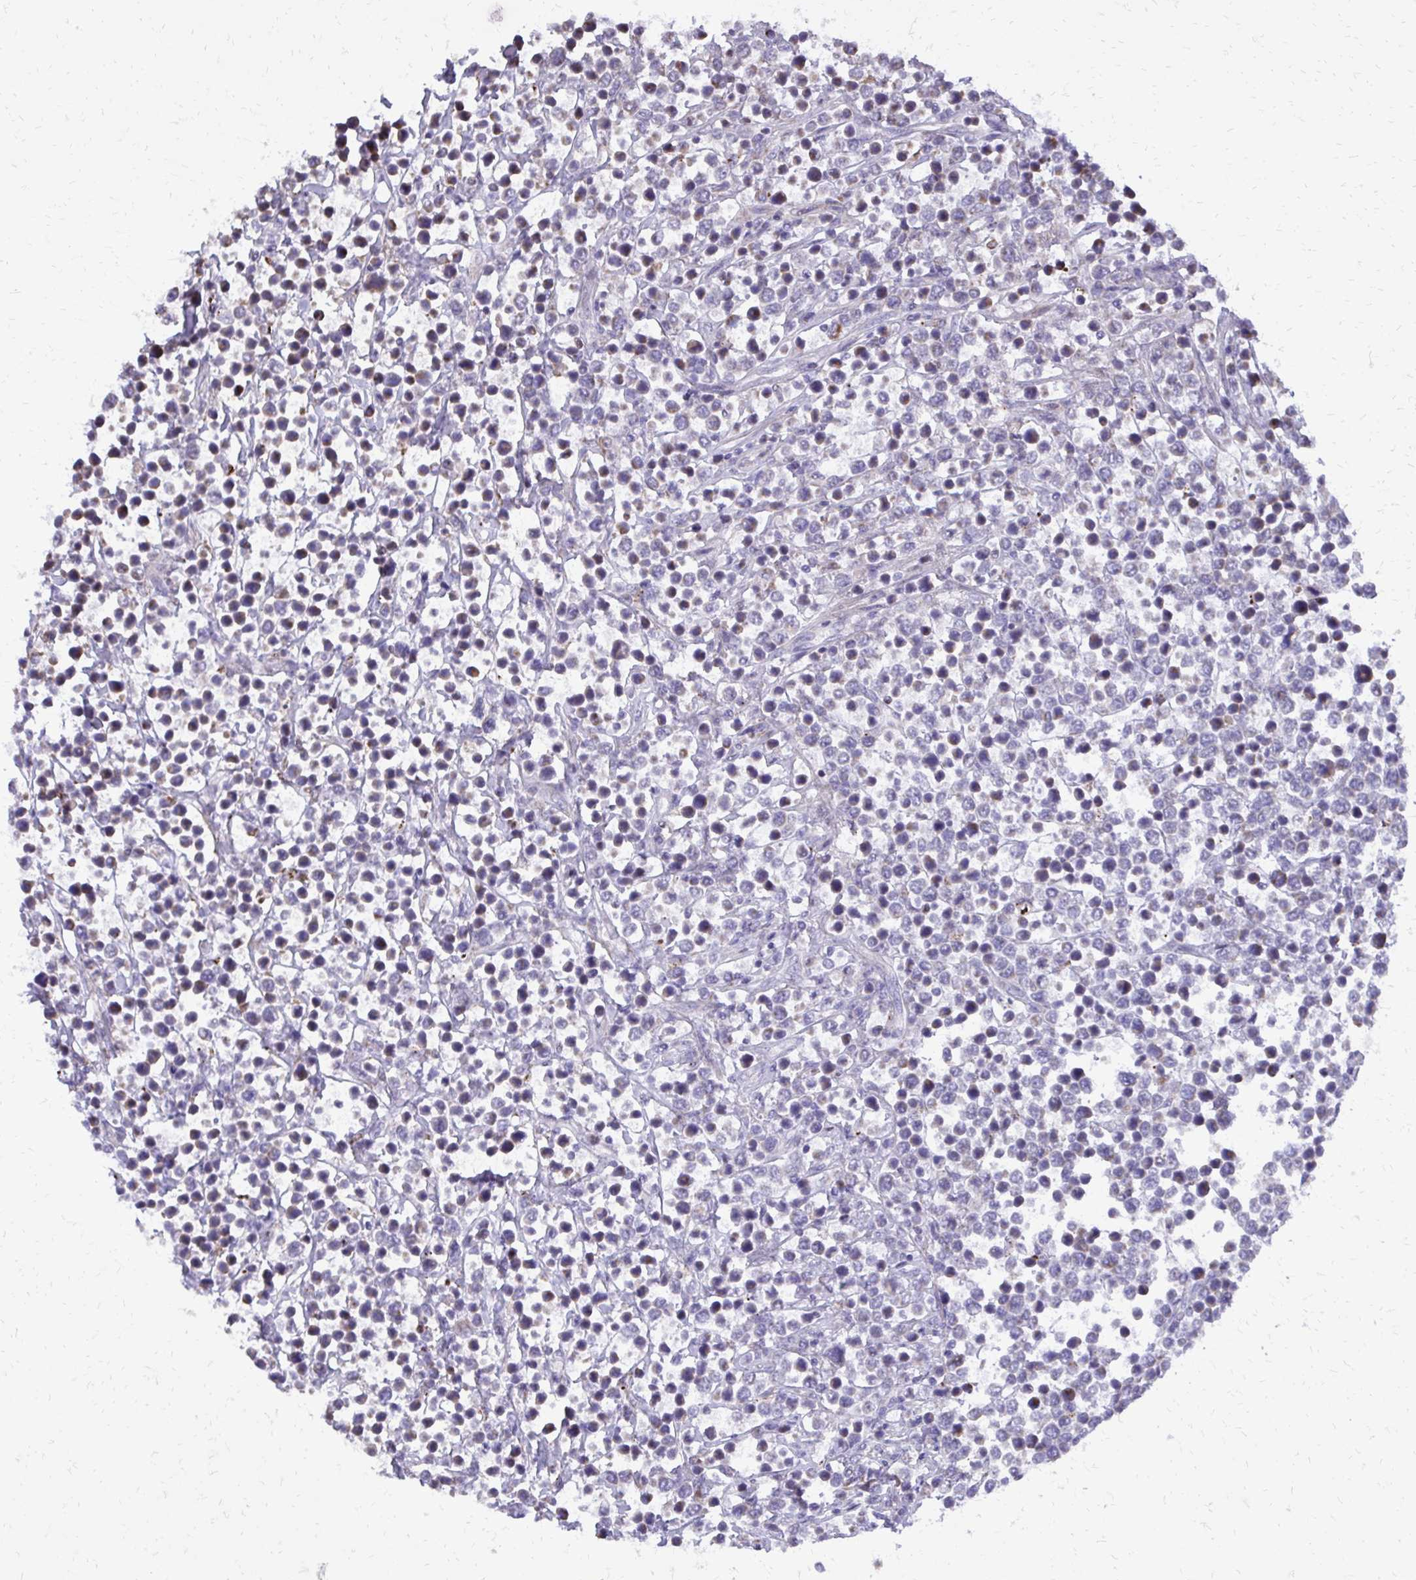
{"staining": {"intensity": "negative", "quantity": "none", "location": "none"}, "tissue": "lymphoma", "cell_type": "Tumor cells", "image_type": "cancer", "snomed": [{"axis": "morphology", "description": "Malignant lymphoma, non-Hodgkin's type, High grade"}, {"axis": "topography", "description": "Soft tissue"}], "caption": "This is an immunohistochemistry micrograph of malignant lymphoma, non-Hodgkin's type (high-grade). There is no expression in tumor cells.", "gene": "ABCC3", "patient": {"sex": "female", "age": 56}}